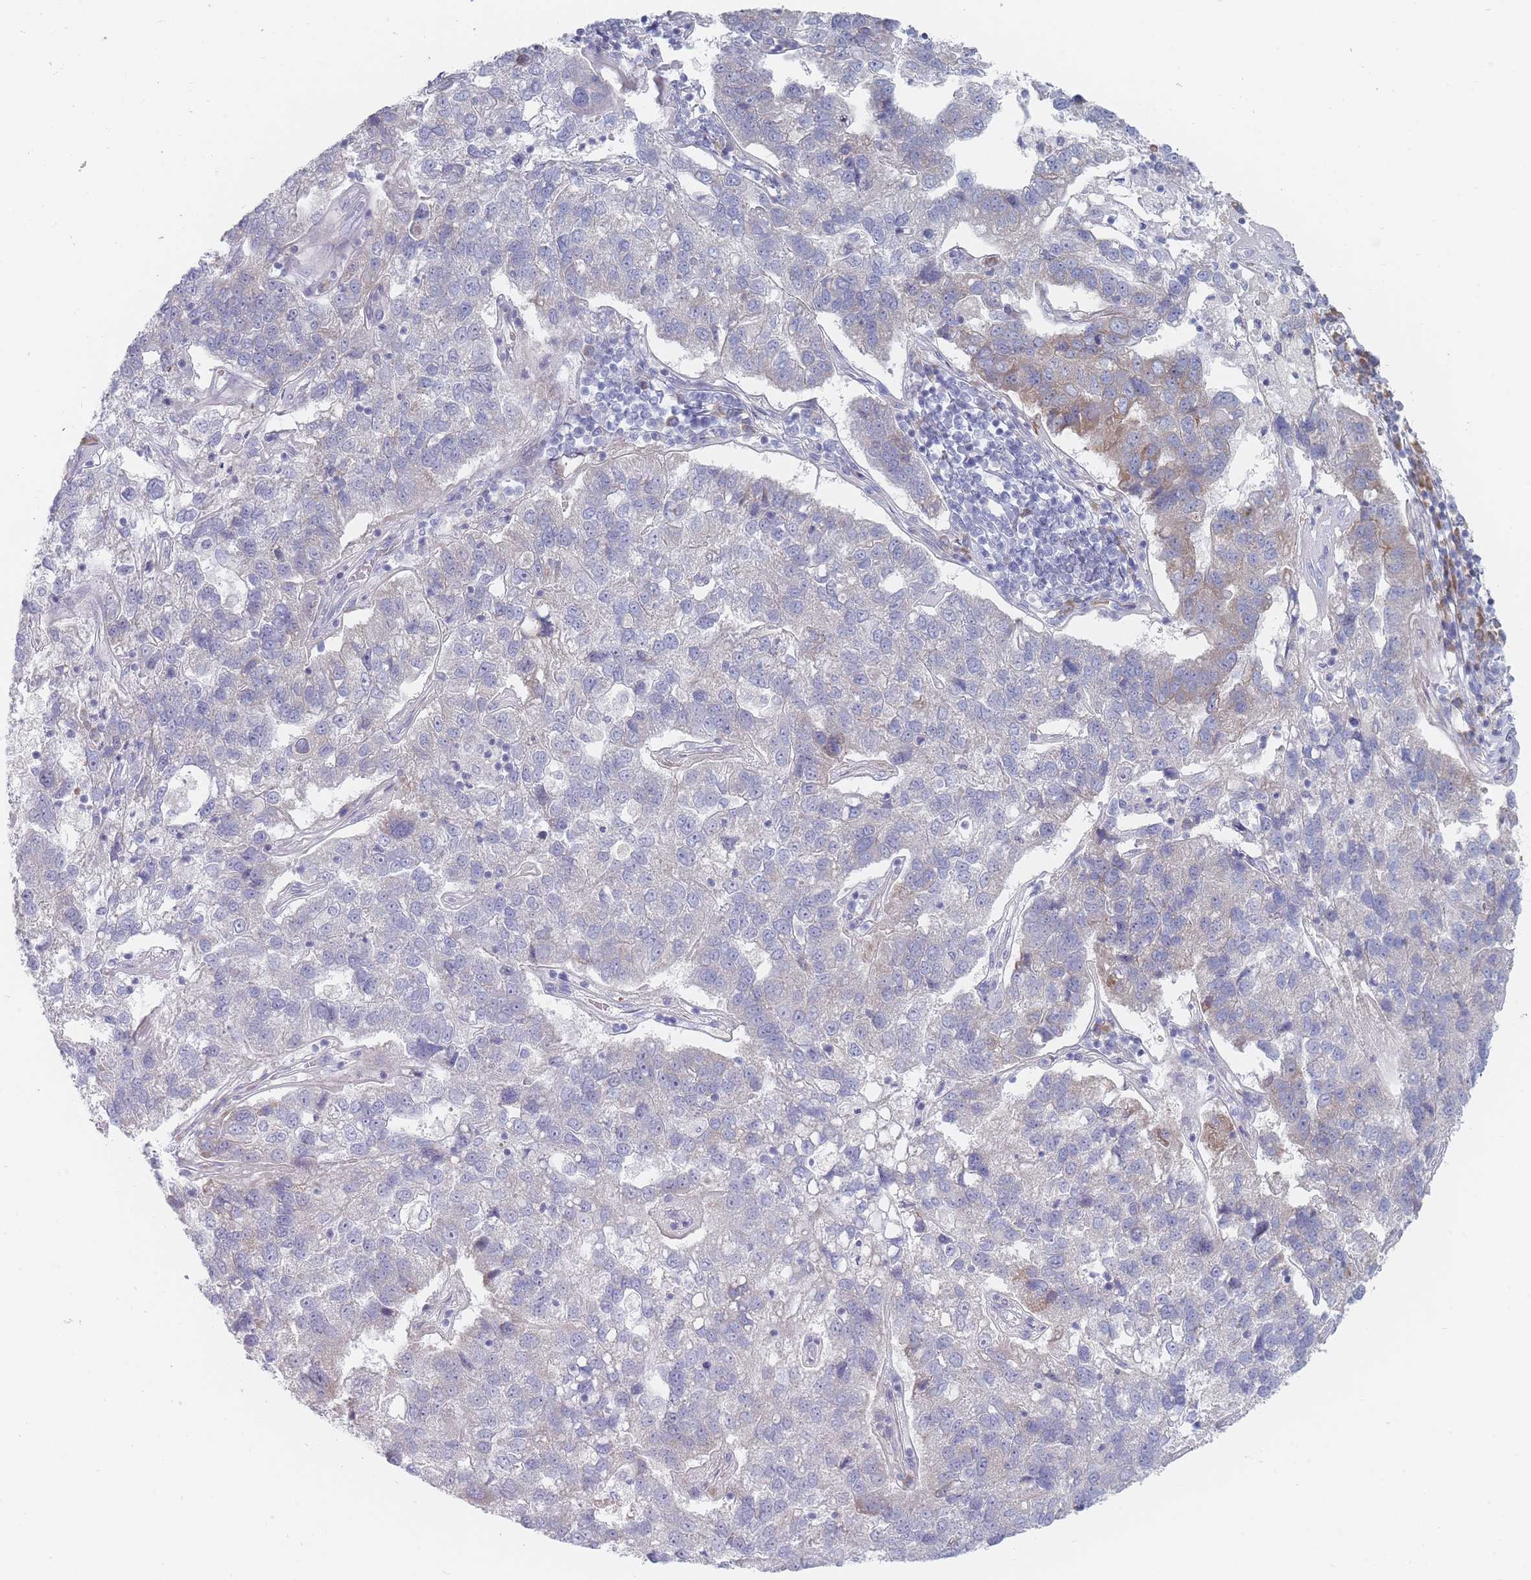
{"staining": {"intensity": "negative", "quantity": "none", "location": "none"}, "tissue": "pancreatic cancer", "cell_type": "Tumor cells", "image_type": "cancer", "snomed": [{"axis": "morphology", "description": "Adenocarcinoma, NOS"}, {"axis": "topography", "description": "Pancreas"}], "caption": "Tumor cells show no significant positivity in adenocarcinoma (pancreatic).", "gene": "SPATS1", "patient": {"sex": "female", "age": 61}}